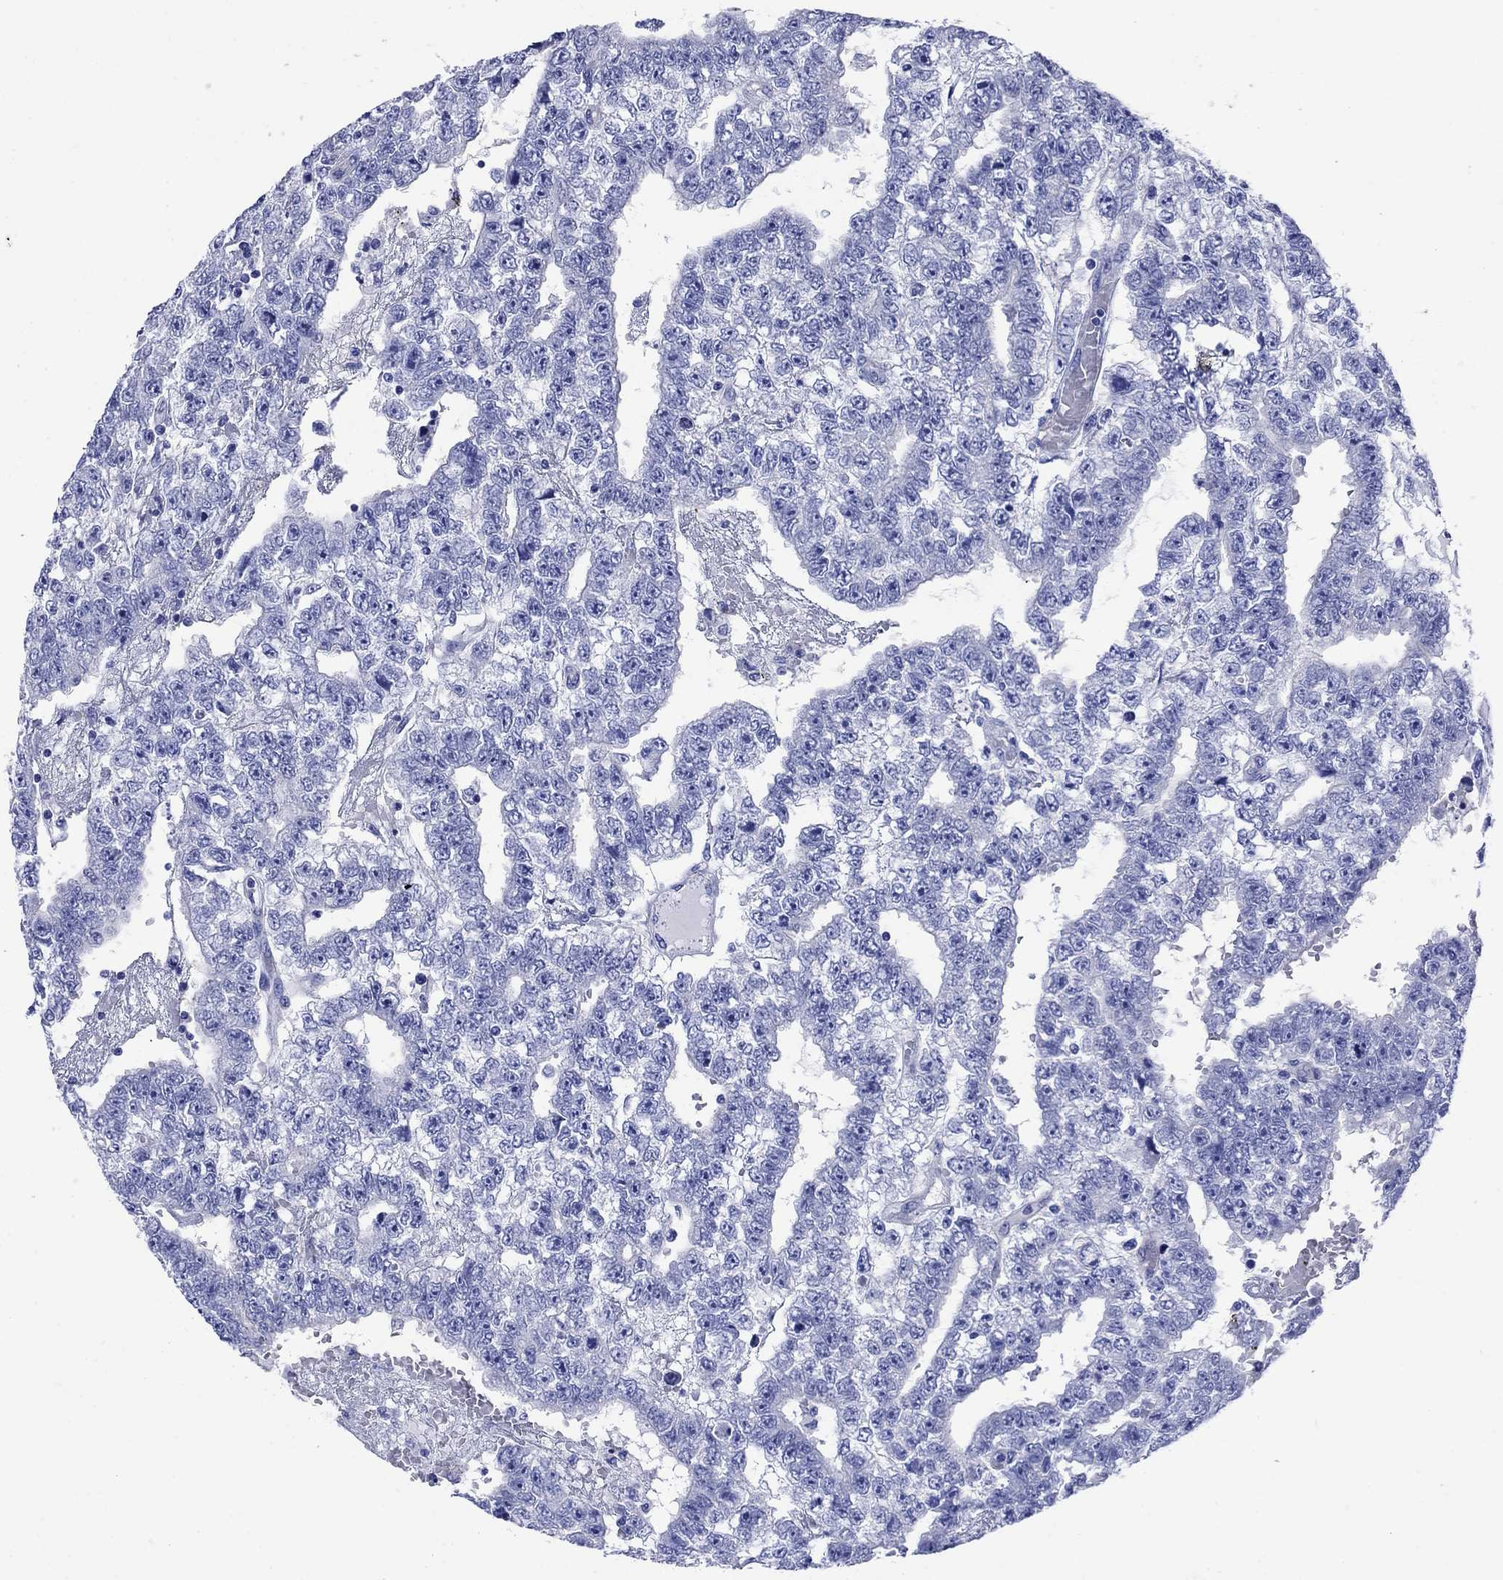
{"staining": {"intensity": "negative", "quantity": "none", "location": "none"}, "tissue": "testis cancer", "cell_type": "Tumor cells", "image_type": "cancer", "snomed": [{"axis": "morphology", "description": "Carcinoma, Embryonal, NOS"}, {"axis": "topography", "description": "Testis"}], "caption": "Micrograph shows no protein staining in tumor cells of testis embryonal carcinoma tissue.", "gene": "SLC1A2", "patient": {"sex": "male", "age": 25}}